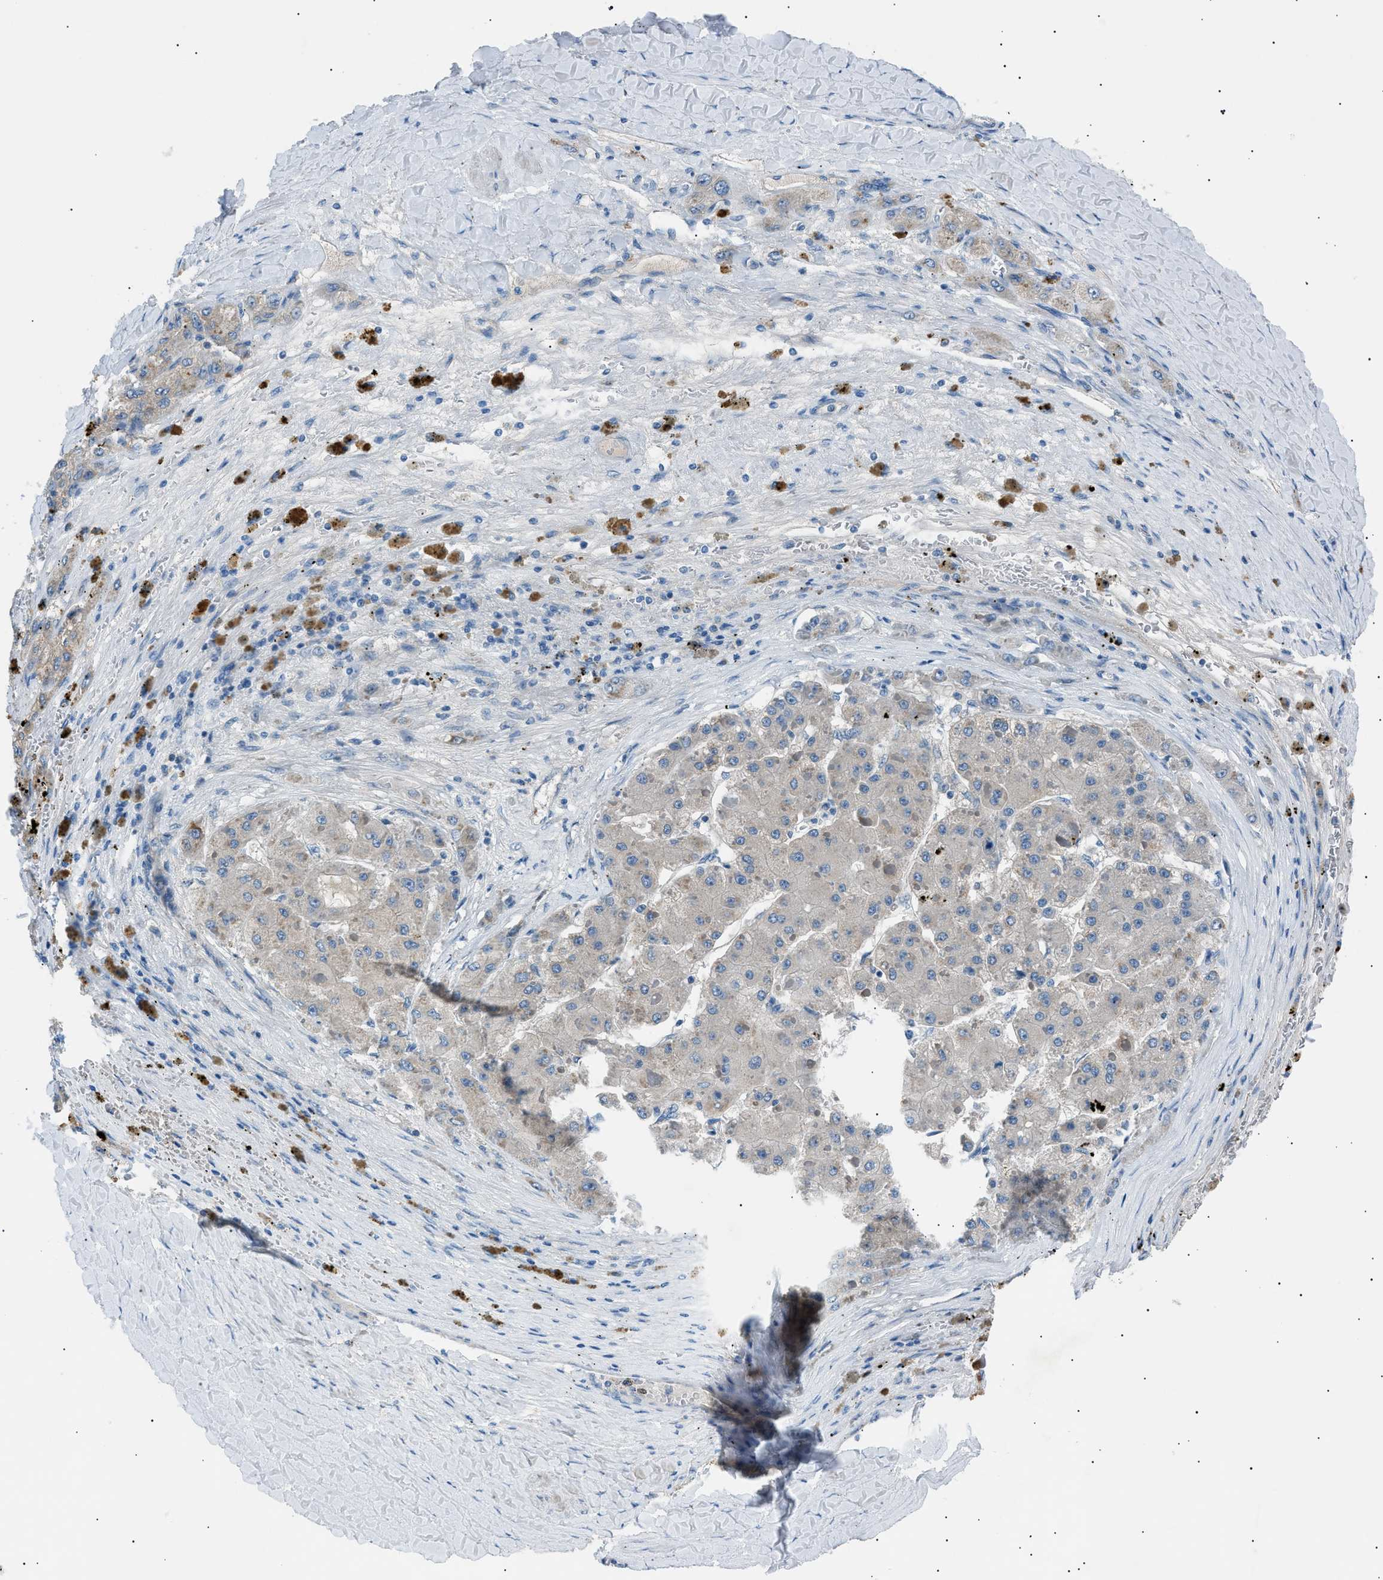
{"staining": {"intensity": "negative", "quantity": "none", "location": "none"}, "tissue": "liver cancer", "cell_type": "Tumor cells", "image_type": "cancer", "snomed": [{"axis": "morphology", "description": "Carcinoma, Hepatocellular, NOS"}, {"axis": "topography", "description": "Liver"}], "caption": "This is an IHC micrograph of human liver cancer (hepatocellular carcinoma). There is no expression in tumor cells.", "gene": "LRRC37B", "patient": {"sex": "female", "age": 73}}